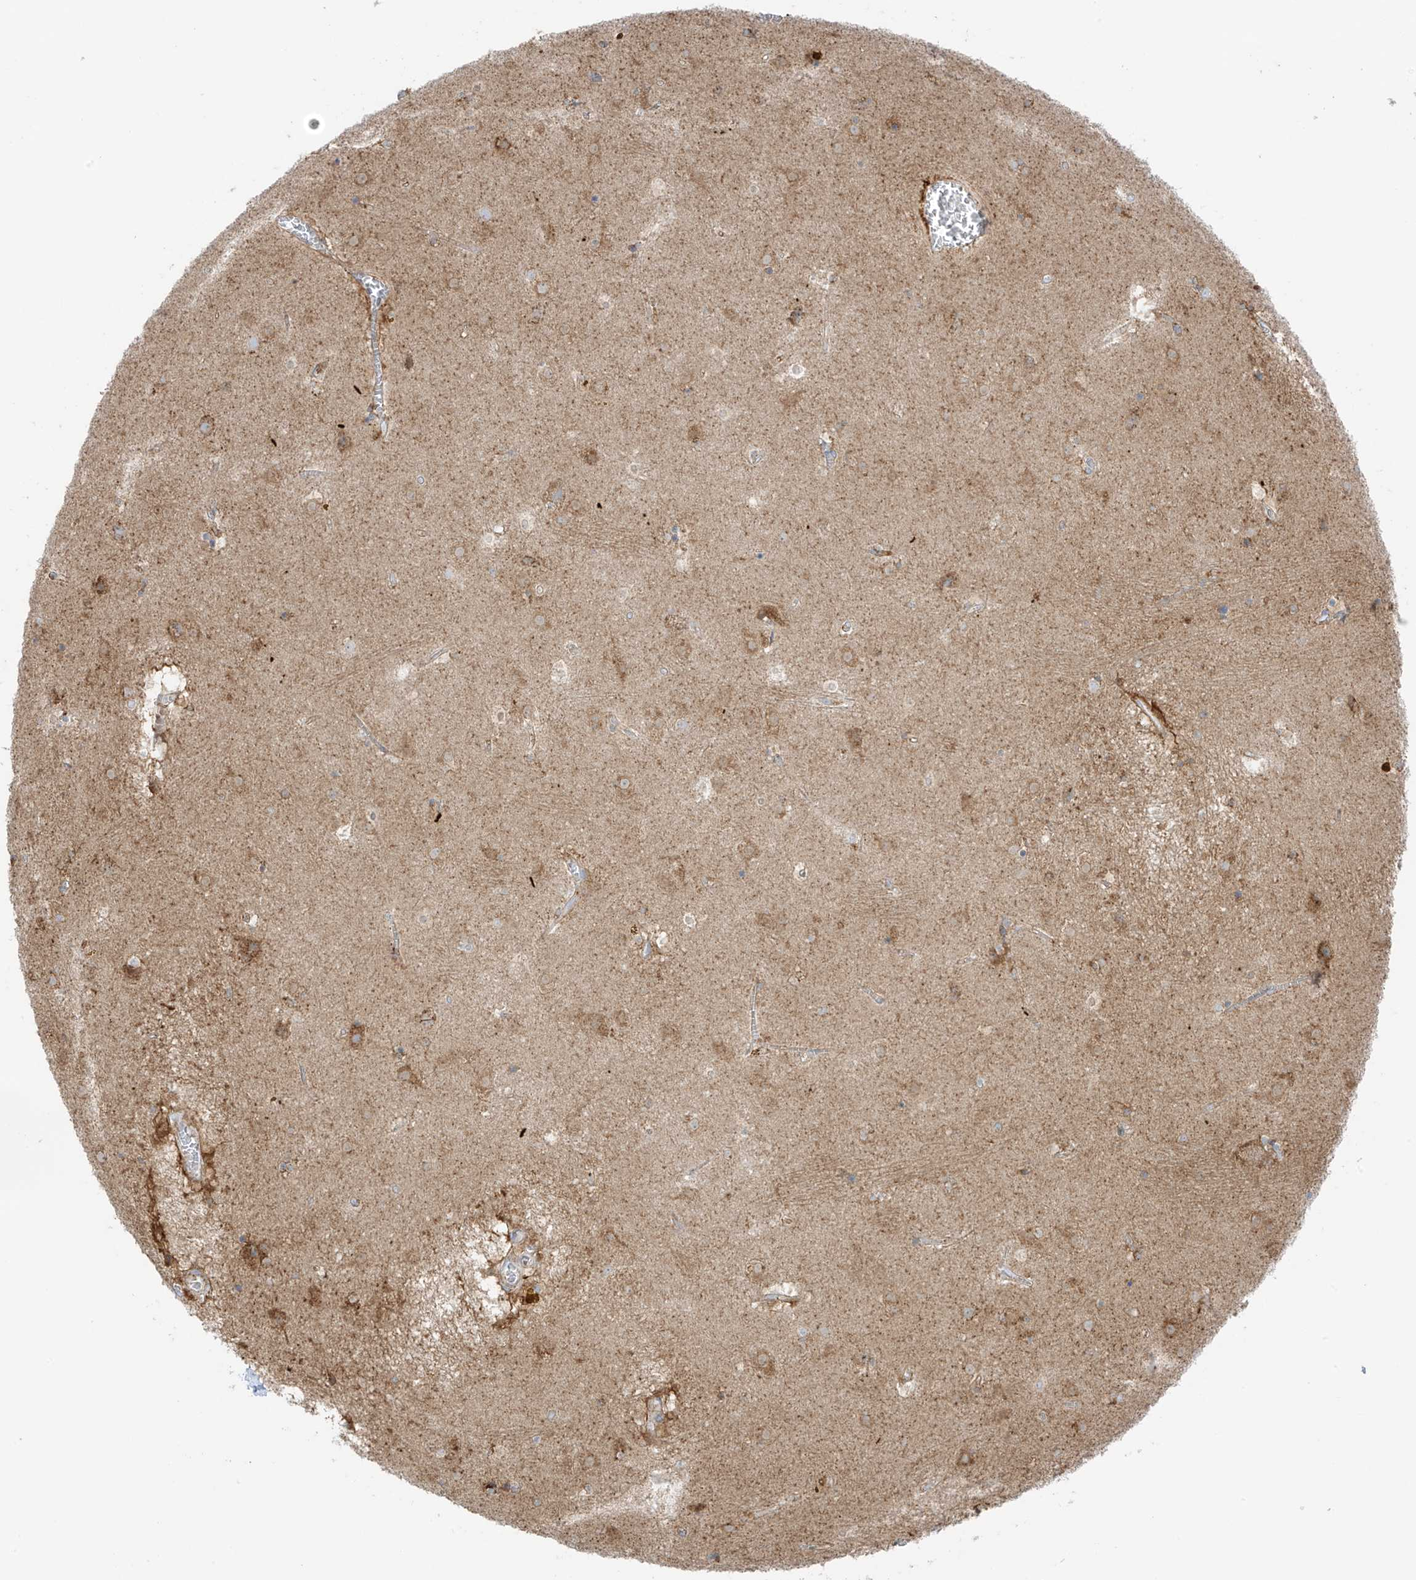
{"staining": {"intensity": "negative", "quantity": "none", "location": "none"}, "tissue": "caudate", "cell_type": "Glial cells", "image_type": "normal", "snomed": [{"axis": "morphology", "description": "Normal tissue, NOS"}, {"axis": "topography", "description": "Lateral ventricle wall"}], "caption": "Immunohistochemical staining of benign human caudate exhibits no significant positivity in glial cells.", "gene": "XKR3", "patient": {"sex": "male", "age": 70}}